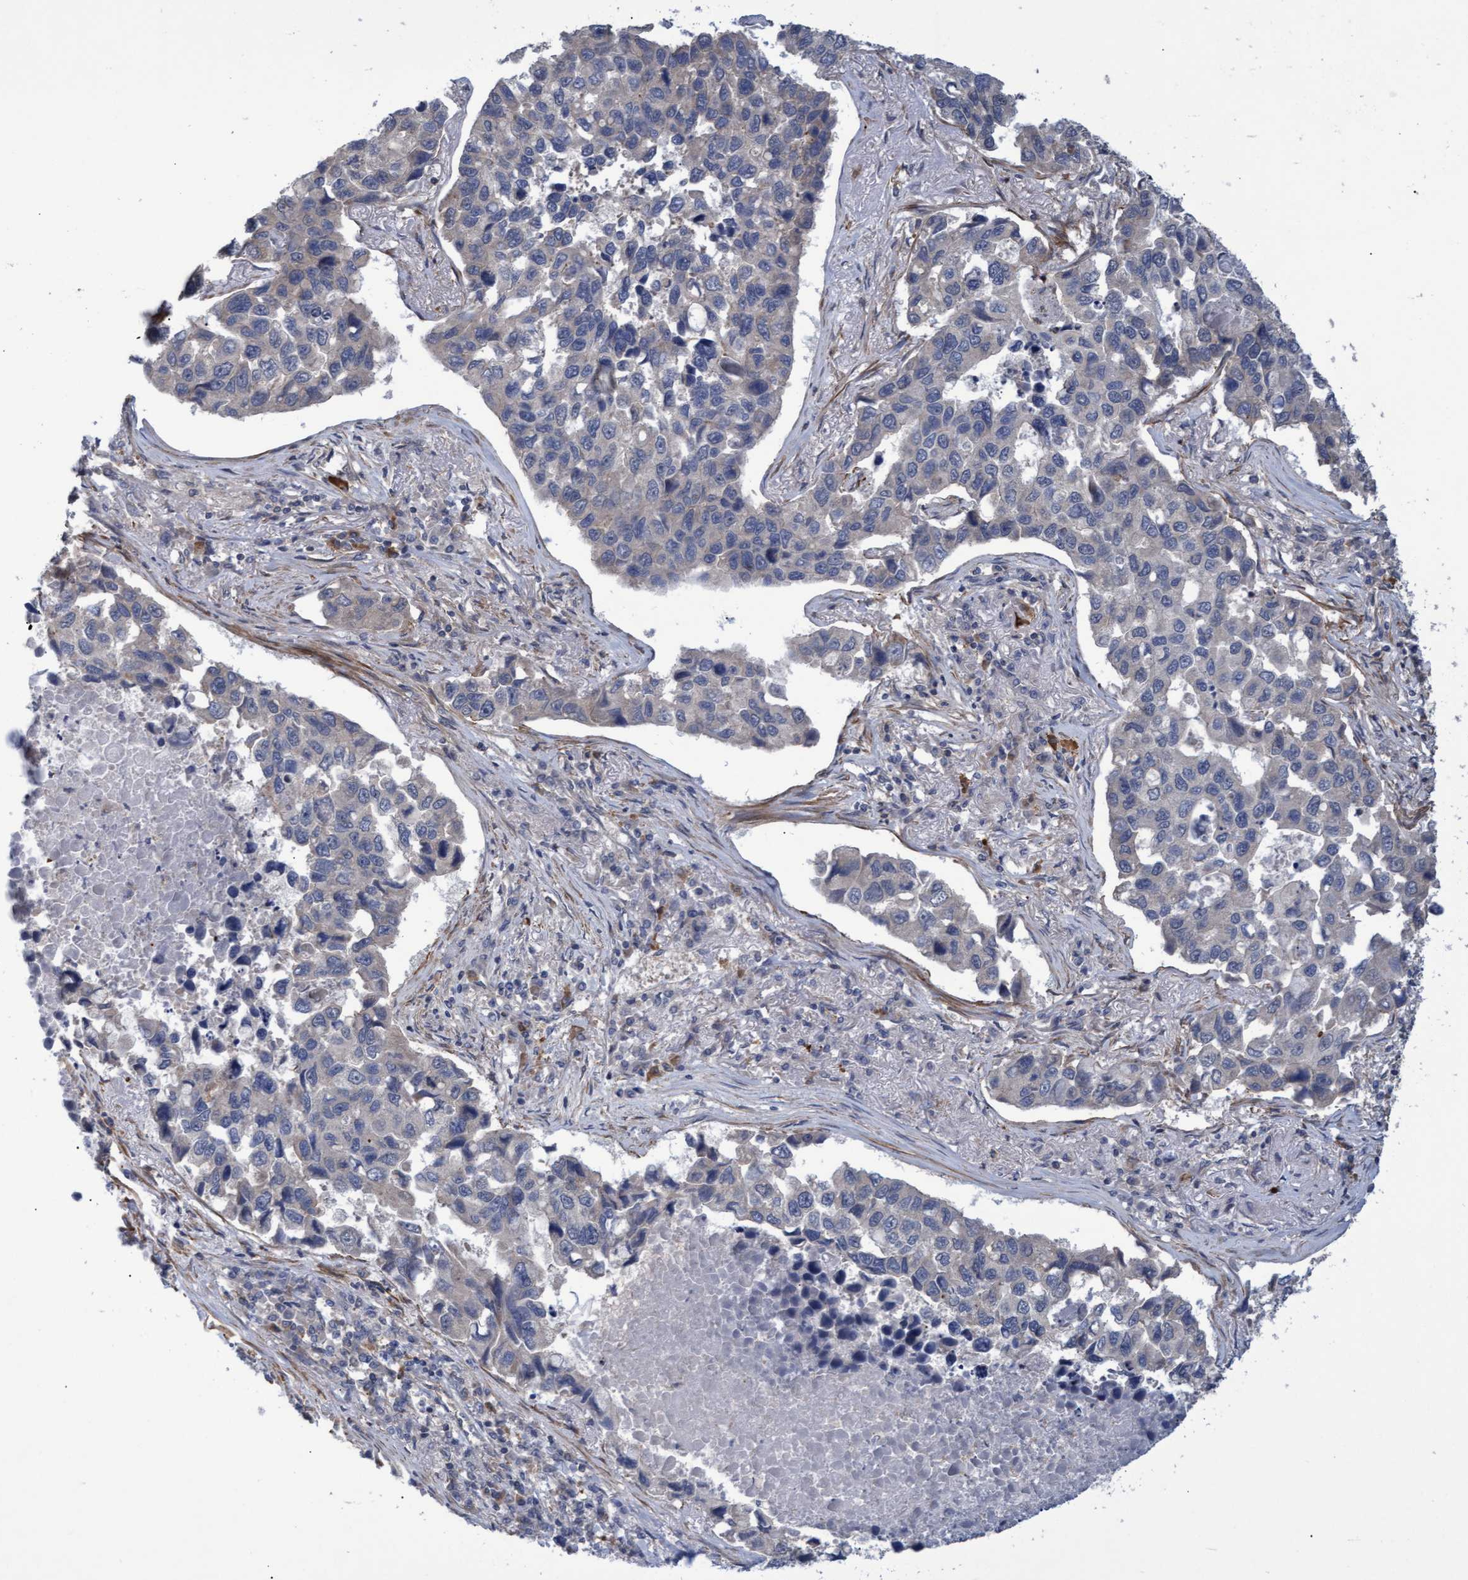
{"staining": {"intensity": "negative", "quantity": "none", "location": "none"}, "tissue": "lung cancer", "cell_type": "Tumor cells", "image_type": "cancer", "snomed": [{"axis": "morphology", "description": "Adenocarcinoma, NOS"}, {"axis": "topography", "description": "Lung"}], "caption": "Immunohistochemical staining of human lung cancer exhibits no significant positivity in tumor cells. (DAB immunohistochemistry visualized using brightfield microscopy, high magnification).", "gene": "NAA15", "patient": {"sex": "male", "age": 64}}